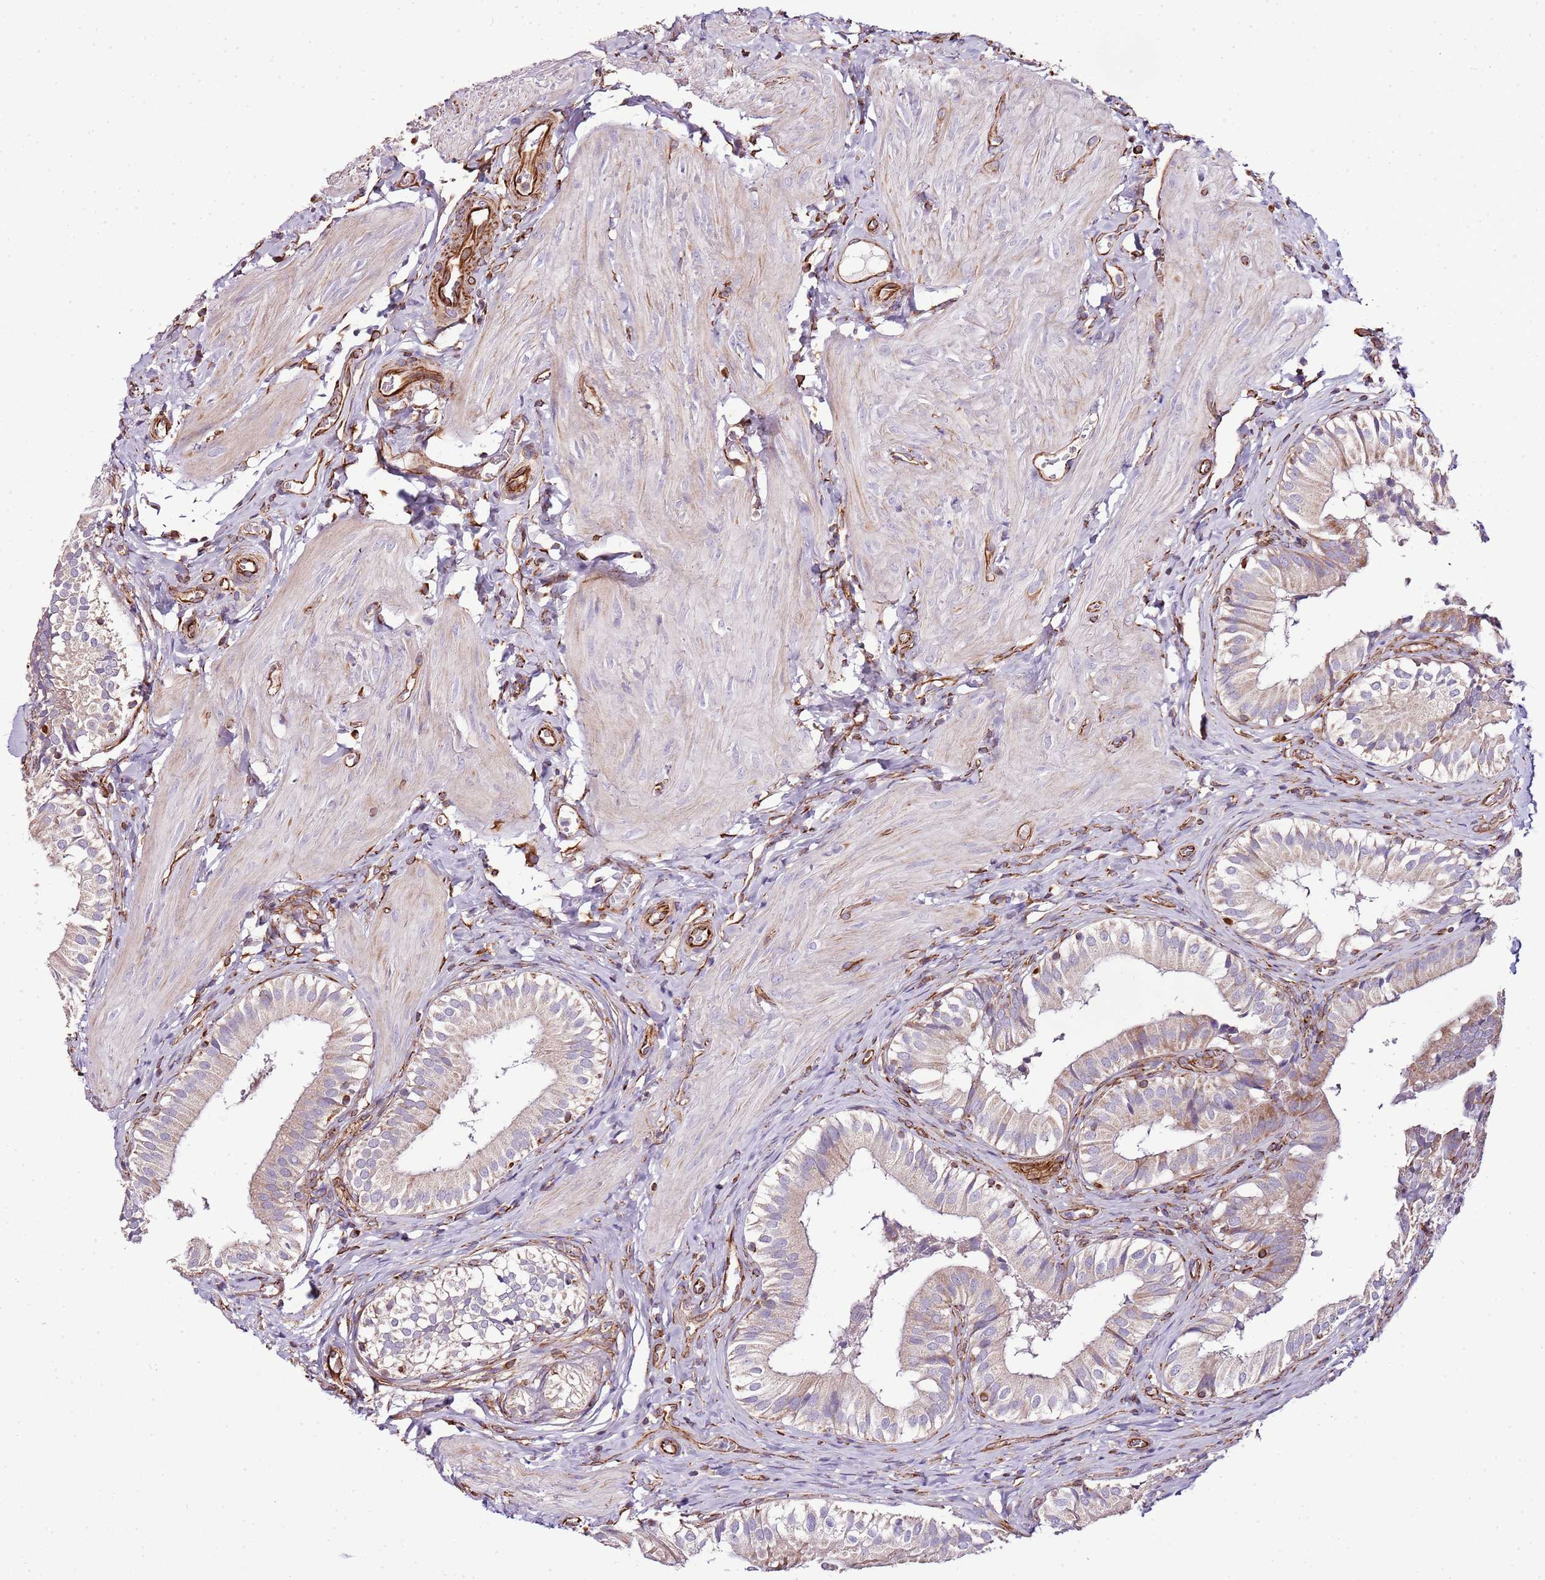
{"staining": {"intensity": "moderate", "quantity": "<25%", "location": "cytoplasmic/membranous"}, "tissue": "gallbladder", "cell_type": "Glandular cells", "image_type": "normal", "snomed": [{"axis": "morphology", "description": "Normal tissue, NOS"}, {"axis": "topography", "description": "Gallbladder"}], "caption": "IHC of unremarkable human gallbladder displays low levels of moderate cytoplasmic/membranous staining in about <25% of glandular cells. The staining was performed using DAB to visualize the protein expression in brown, while the nuclei were stained in blue with hematoxylin (Magnification: 20x).", "gene": "ZNF786", "patient": {"sex": "female", "age": 47}}